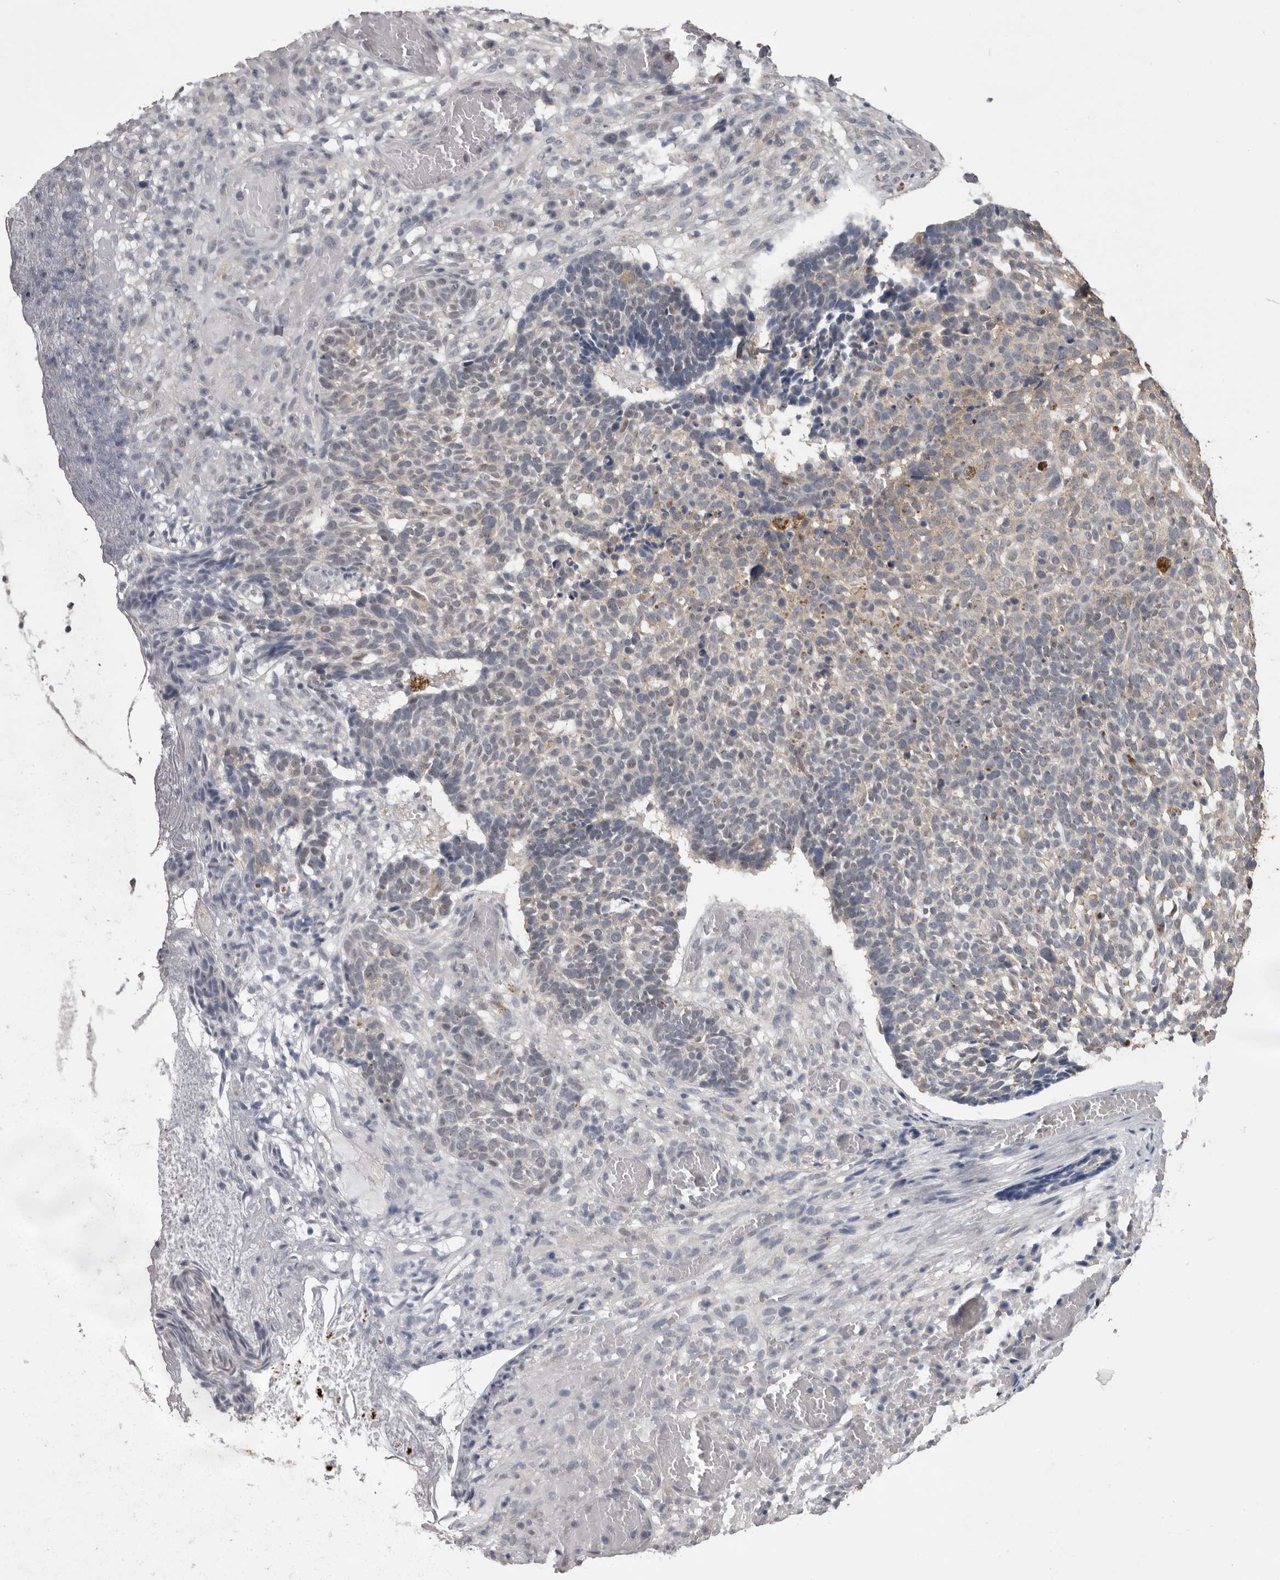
{"staining": {"intensity": "negative", "quantity": "none", "location": "none"}, "tissue": "skin cancer", "cell_type": "Tumor cells", "image_type": "cancer", "snomed": [{"axis": "morphology", "description": "Basal cell carcinoma"}, {"axis": "topography", "description": "Skin"}], "caption": "The histopathology image exhibits no staining of tumor cells in basal cell carcinoma (skin).", "gene": "MDH1", "patient": {"sex": "male", "age": 85}}